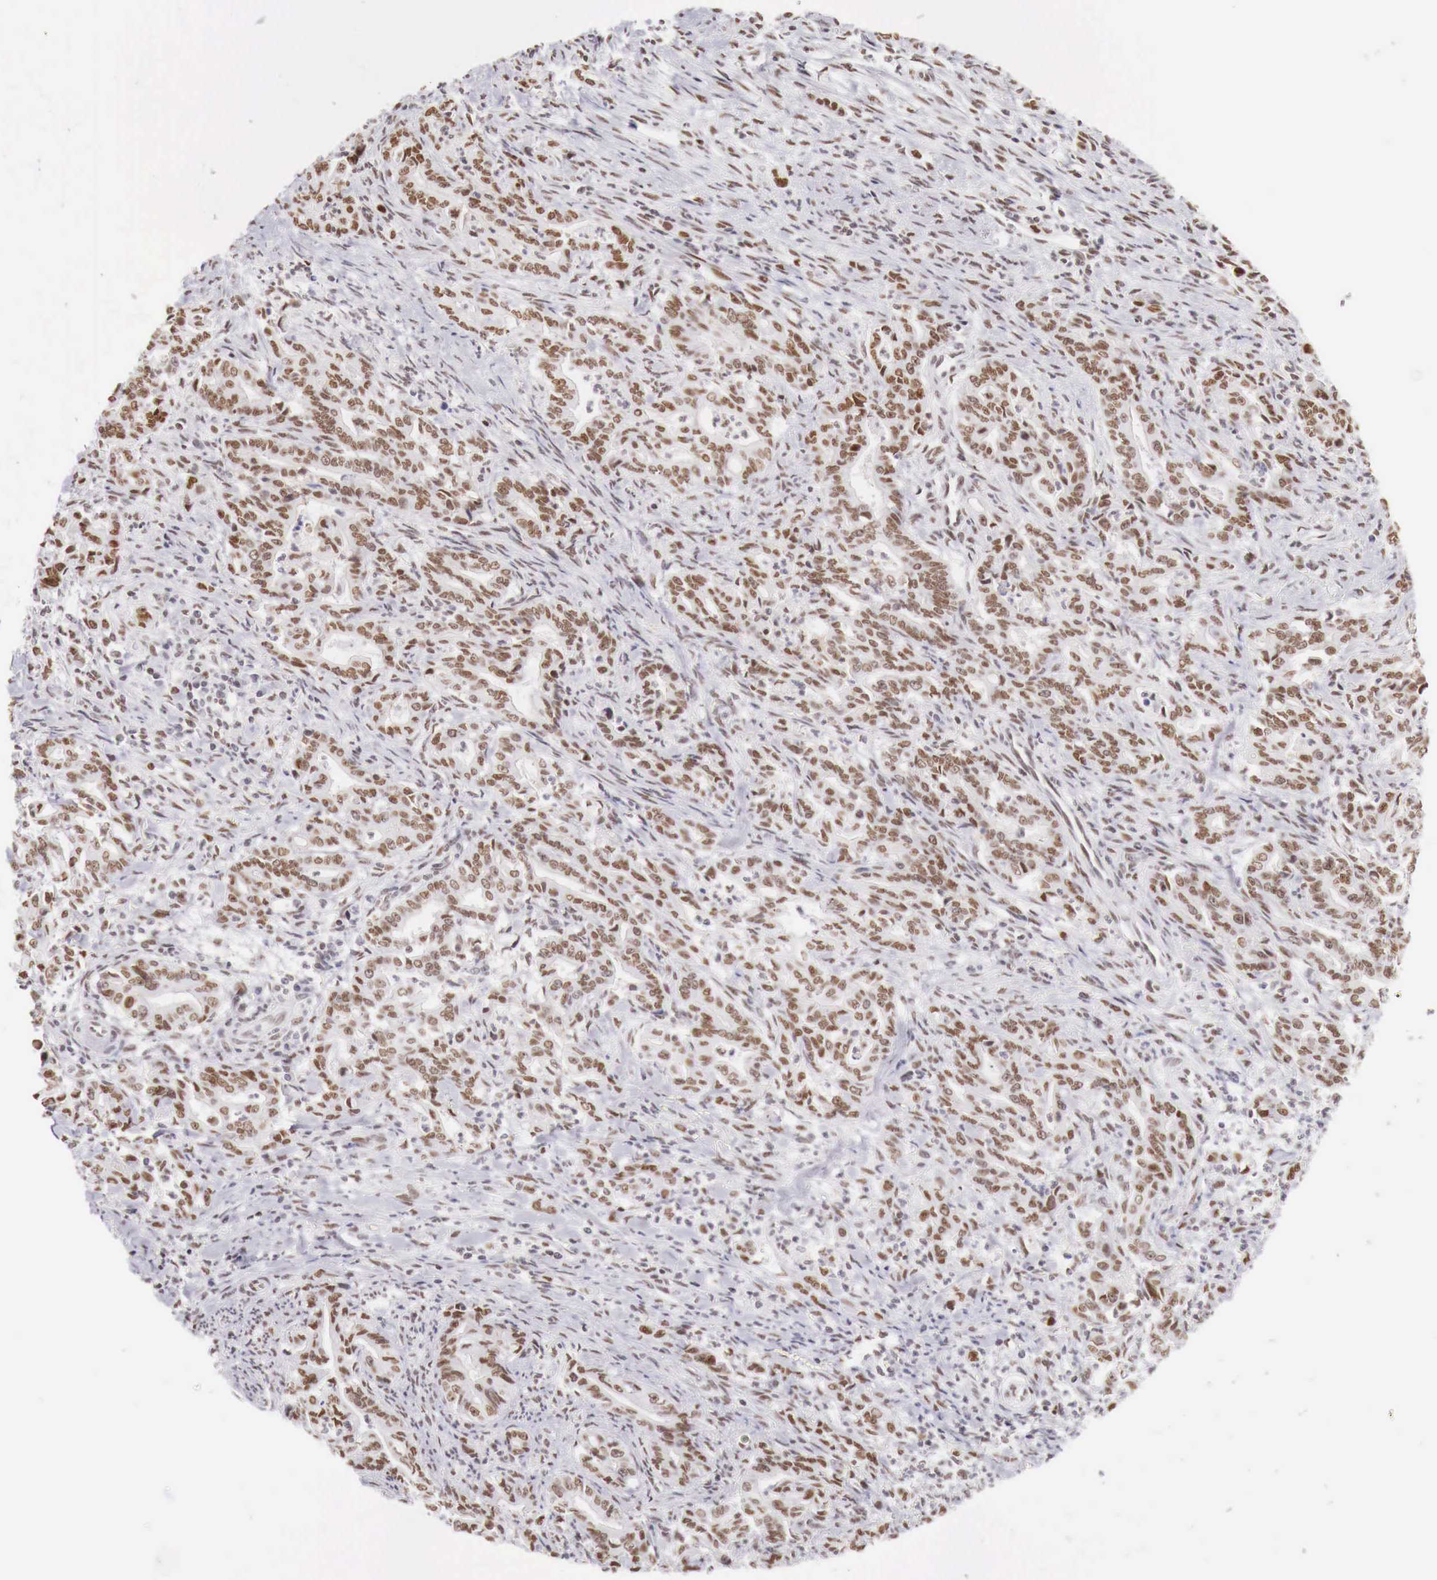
{"staining": {"intensity": "moderate", "quantity": "25%-75%", "location": "nuclear"}, "tissue": "stomach cancer", "cell_type": "Tumor cells", "image_type": "cancer", "snomed": [{"axis": "morphology", "description": "Adenocarcinoma, NOS"}, {"axis": "topography", "description": "Stomach"}], "caption": "Human stomach cancer stained with a brown dye displays moderate nuclear positive expression in approximately 25%-75% of tumor cells.", "gene": "PHF14", "patient": {"sex": "female", "age": 76}}